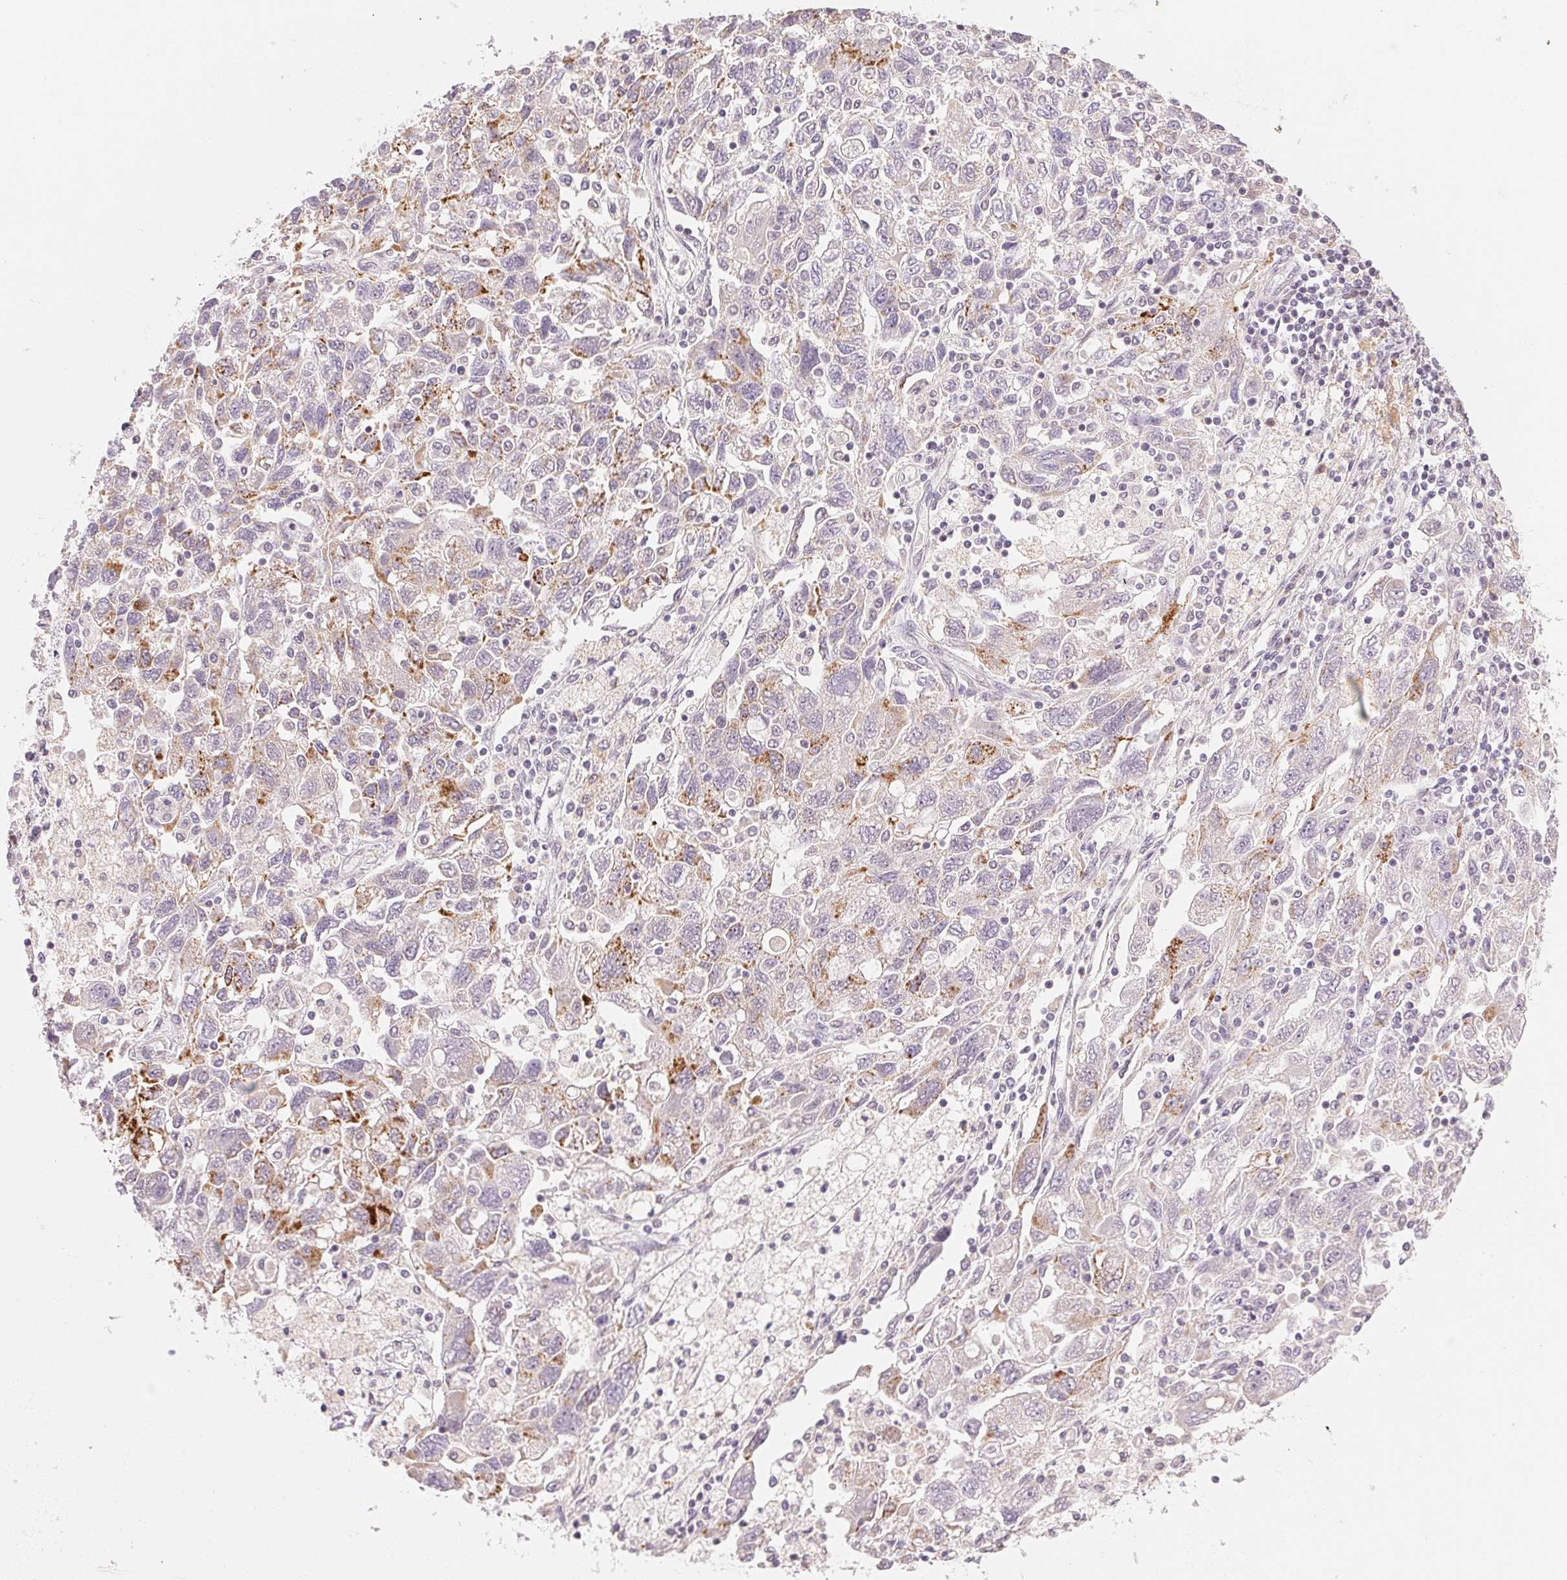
{"staining": {"intensity": "negative", "quantity": "none", "location": "none"}, "tissue": "ovarian cancer", "cell_type": "Tumor cells", "image_type": "cancer", "snomed": [{"axis": "morphology", "description": "Carcinoma, NOS"}, {"axis": "morphology", "description": "Cystadenocarcinoma, serous, NOS"}, {"axis": "topography", "description": "Ovary"}], "caption": "Tumor cells are negative for protein expression in human ovarian cancer. (DAB (3,3'-diaminobenzidine) immunohistochemistry (IHC) with hematoxylin counter stain).", "gene": "FNDC4", "patient": {"sex": "female", "age": 69}}